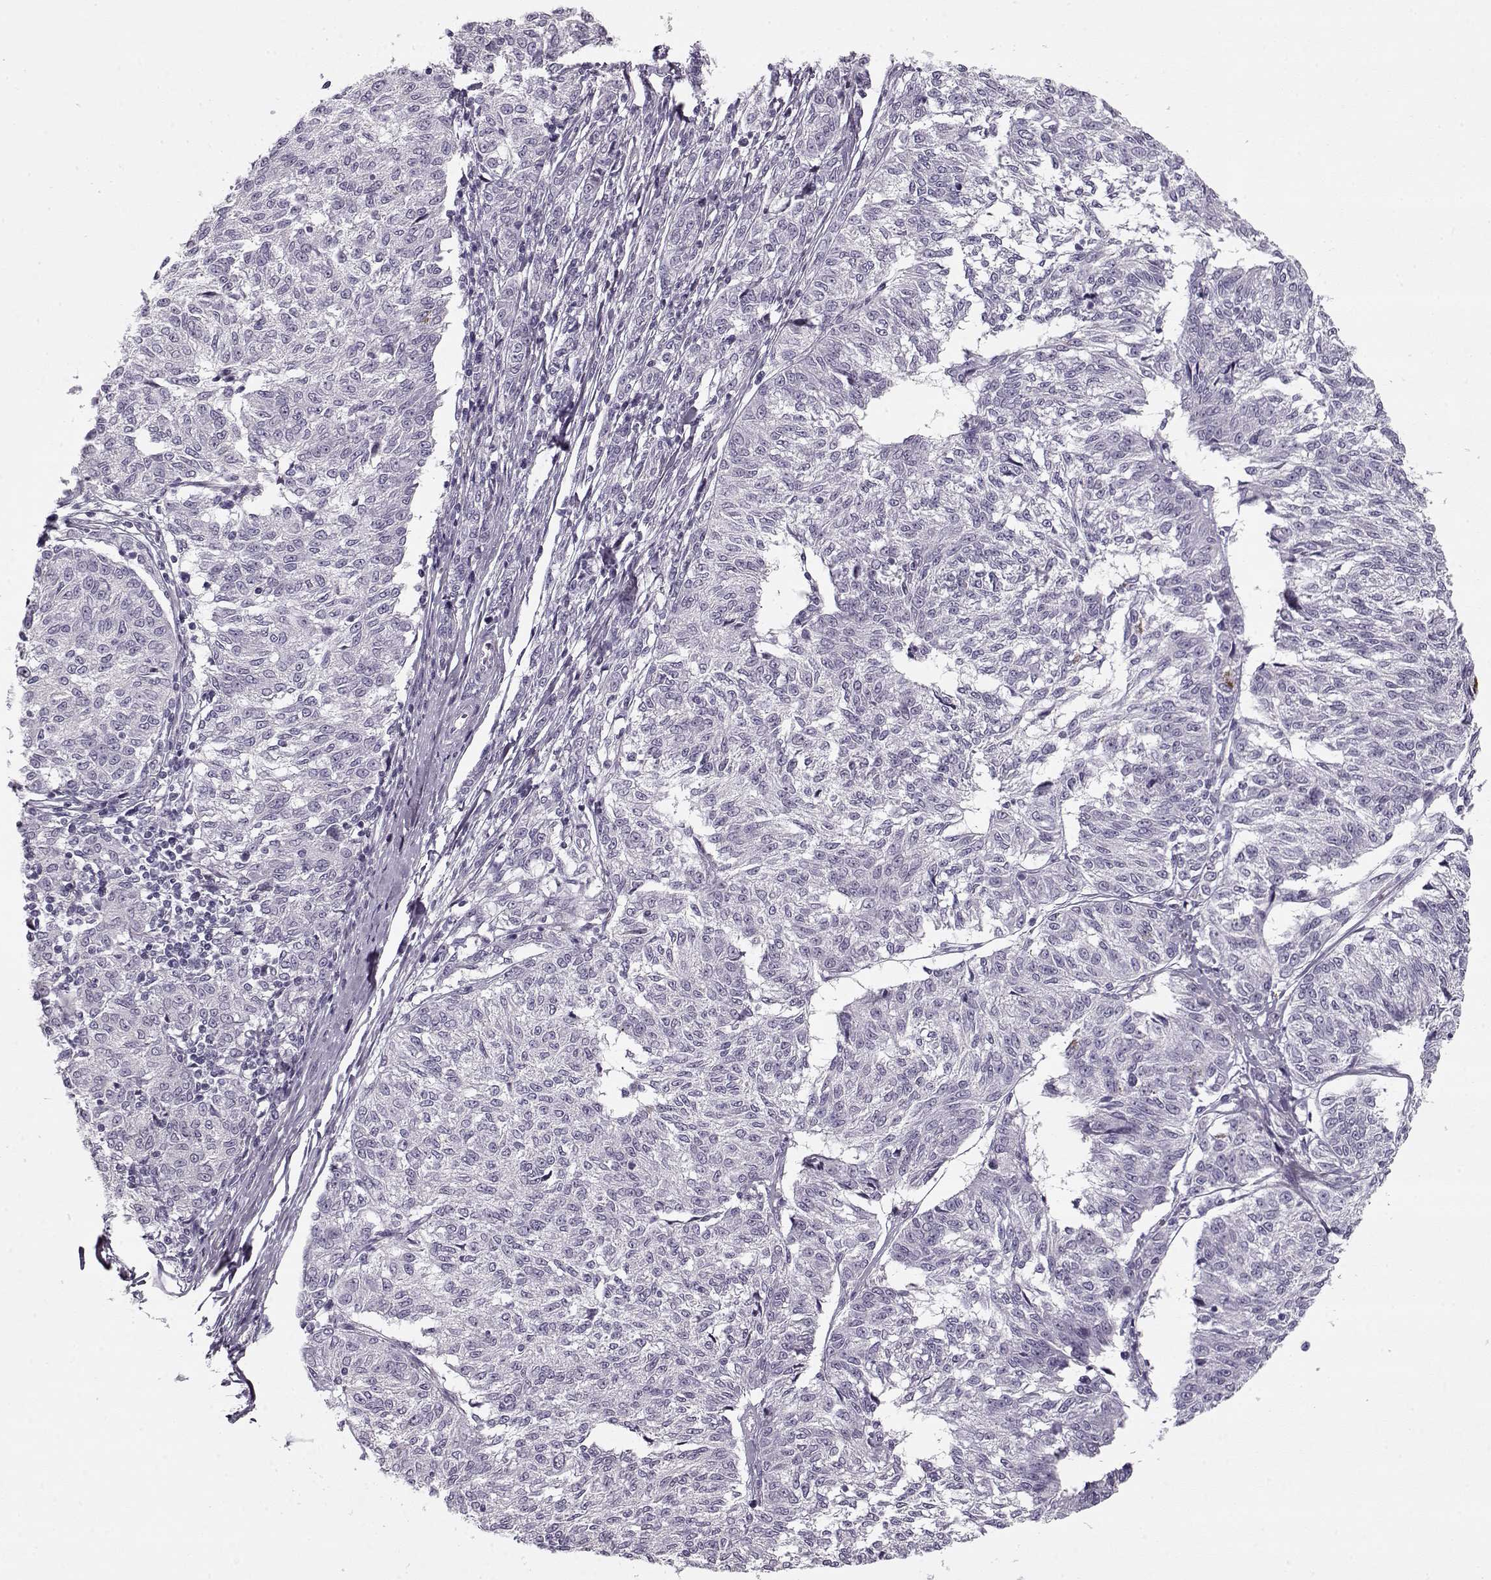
{"staining": {"intensity": "negative", "quantity": "none", "location": "none"}, "tissue": "melanoma", "cell_type": "Tumor cells", "image_type": "cancer", "snomed": [{"axis": "morphology", "description": "Malignant melanoma, NOS"}, {"axis": "topography", "description": "Skin"}], "caption": "The micrograph reveals no staining of tumor cells in melanoma.", "gene": "PNMT", "patient": {"sex": "female", "age": 72}}